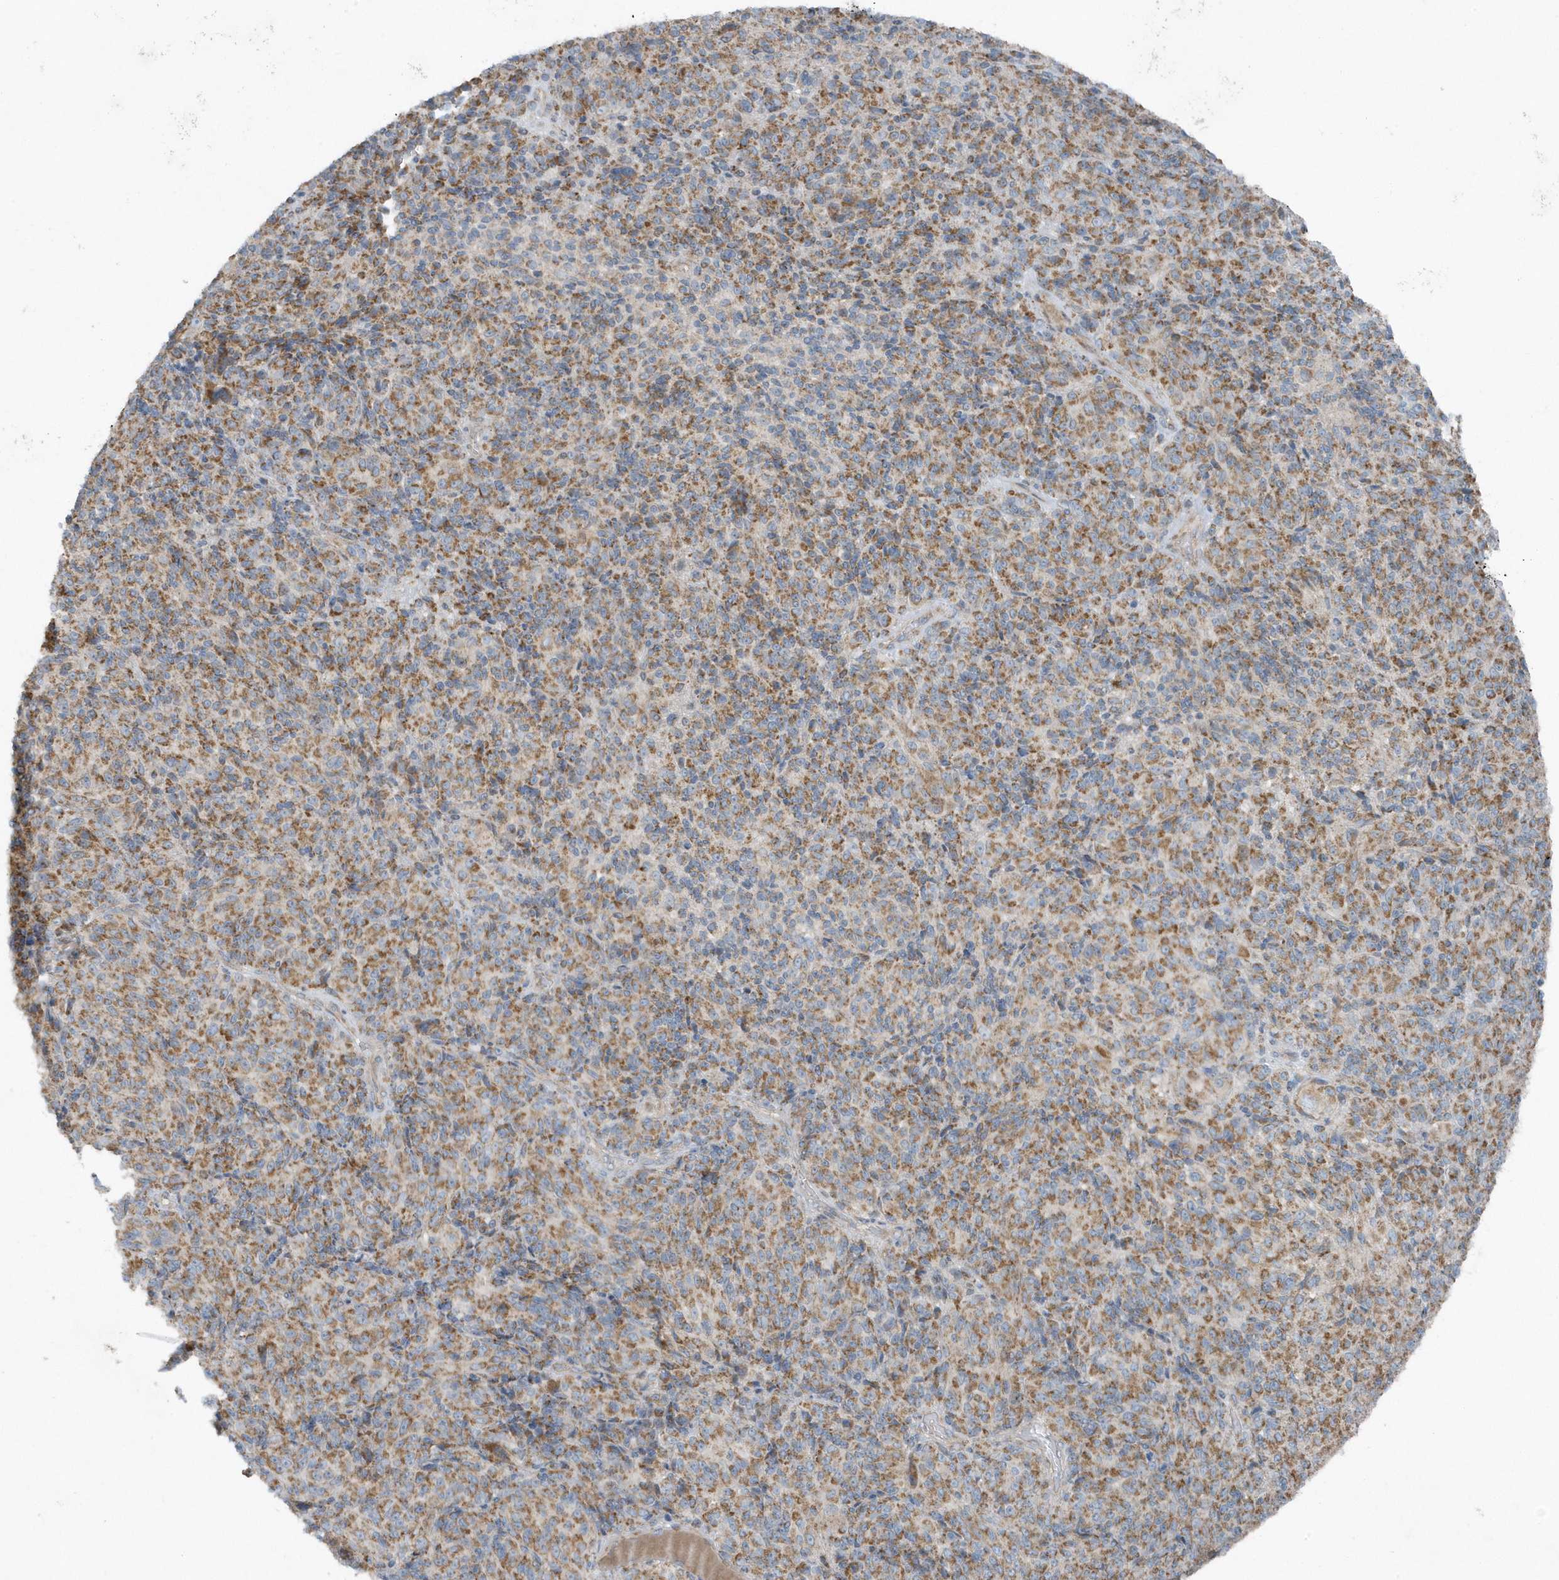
{"staining": {"intensity": "moderate", "quantity": ">75%", "location": "cytoplasmic/membranous"}, "tissue": "melanoma", "cell_type": "Tumor cells", "image_type": "cancer", "snomed": [{"axis": "morphology", "description": "Malignant melanoma, Metastatic site"}, {"axis": "topography", "description": "Brain"}], "caption": "A histopathology image showing moderate cytoplasmic/membranous expression in approximately >75% of tumor cells in melanoma, as visualized by brown immunohistochemical staining.", "gene": "SLC38A2", "patient": {"sex": "female", "age": 56}}